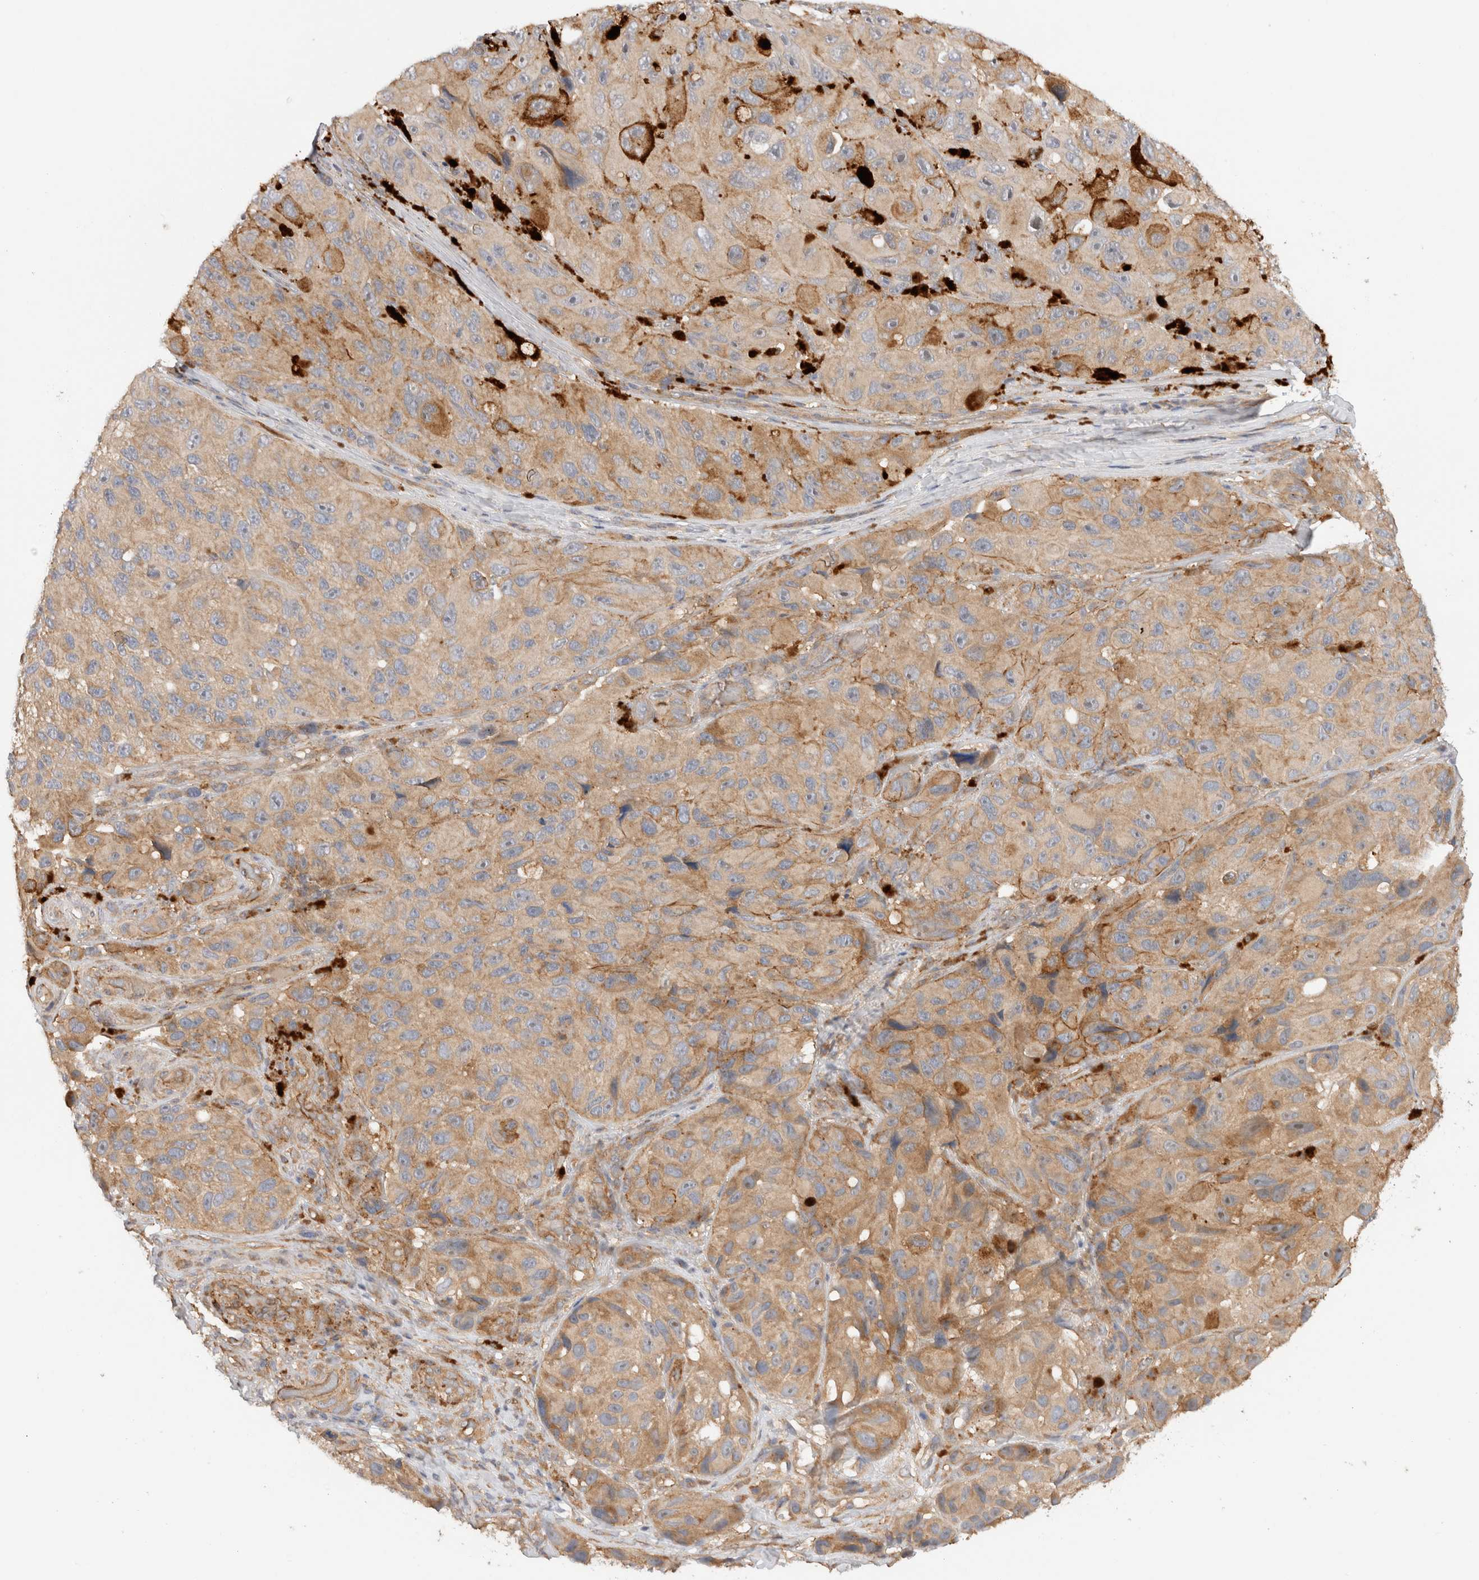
{"staining": {"intensity": "weak", "quantity": ">75%", "location": "cytoplasmic/membranous"}, "tissue": "melanoma", "cell_type": "Tumor cells", "image_type": "cancer", "snomed": [{"axis": "morphology", "description": "Malignant melanoma, NOS"}, {"axis": "topography", "description": "Skin"}], "caption": "A low amount of weak cytoplasmic/membranous expression is appreciated in approximately >75% of tumor cells in malignant melanoma tissue. (IHC, brightfield microscopy, high magnification).", "gene": "SGK3", "patient": {"sex": "female", "age": 73}}